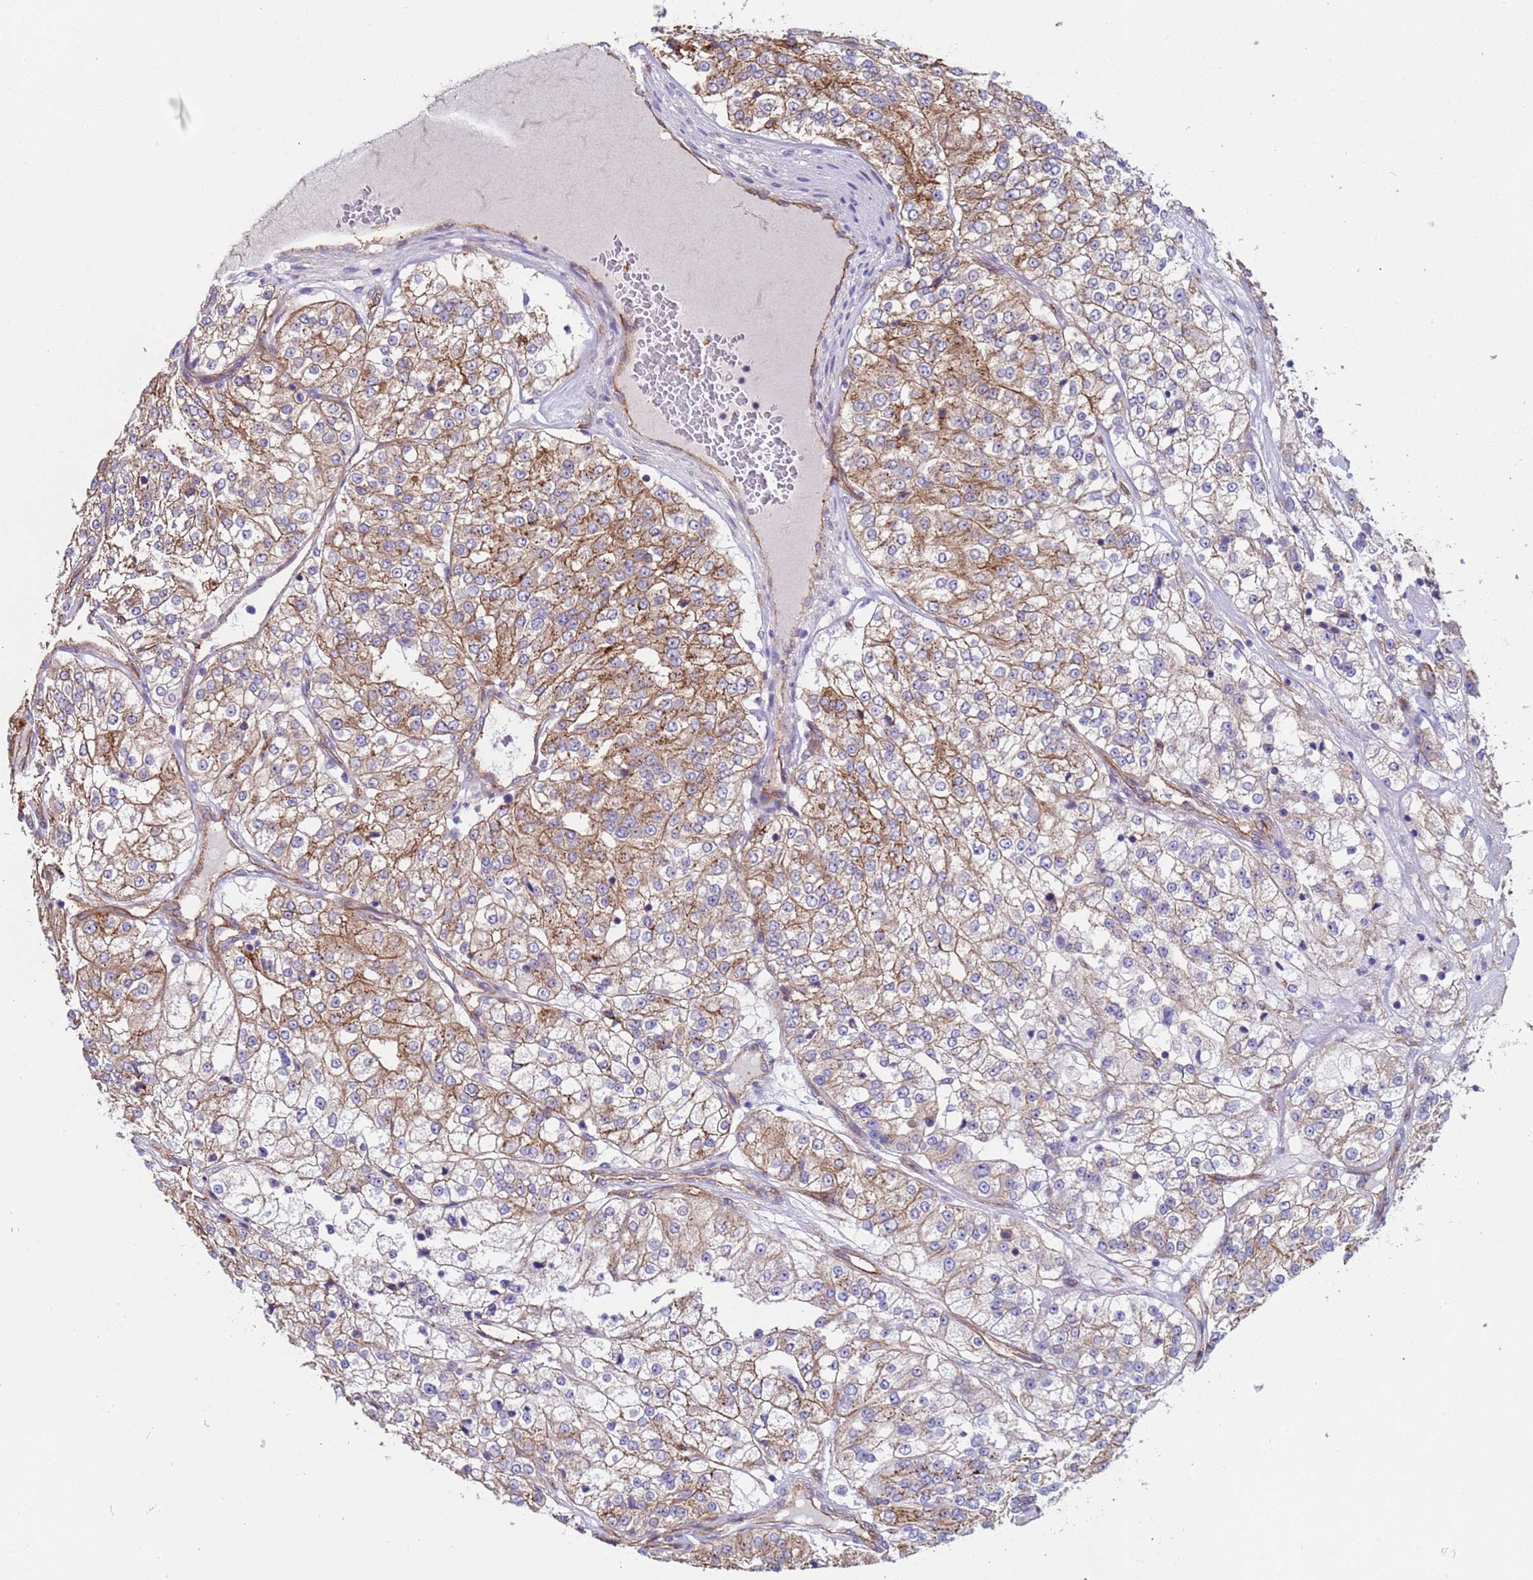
{"staining": {"intensity": "moderate", "quantity": ">75%", "location": "cytoplasmic/membranous"}, "tissue": "renal cancer", "cell_type": "Tumor cells", "image_type": "cancer", "snomed": [{"axis": "morphology", "description": "Adenocarcinoma, NOS"}, {"axis": "topography", "description": "Kidney"}], "caption": "Renal cancer (adenocarcinoma) stained for a protein exhibits moderate cytoplasmic/membranous positivity in tumor cells.", "gene": "ZNF248", "patient": {"sex": "female", "age": 63}}